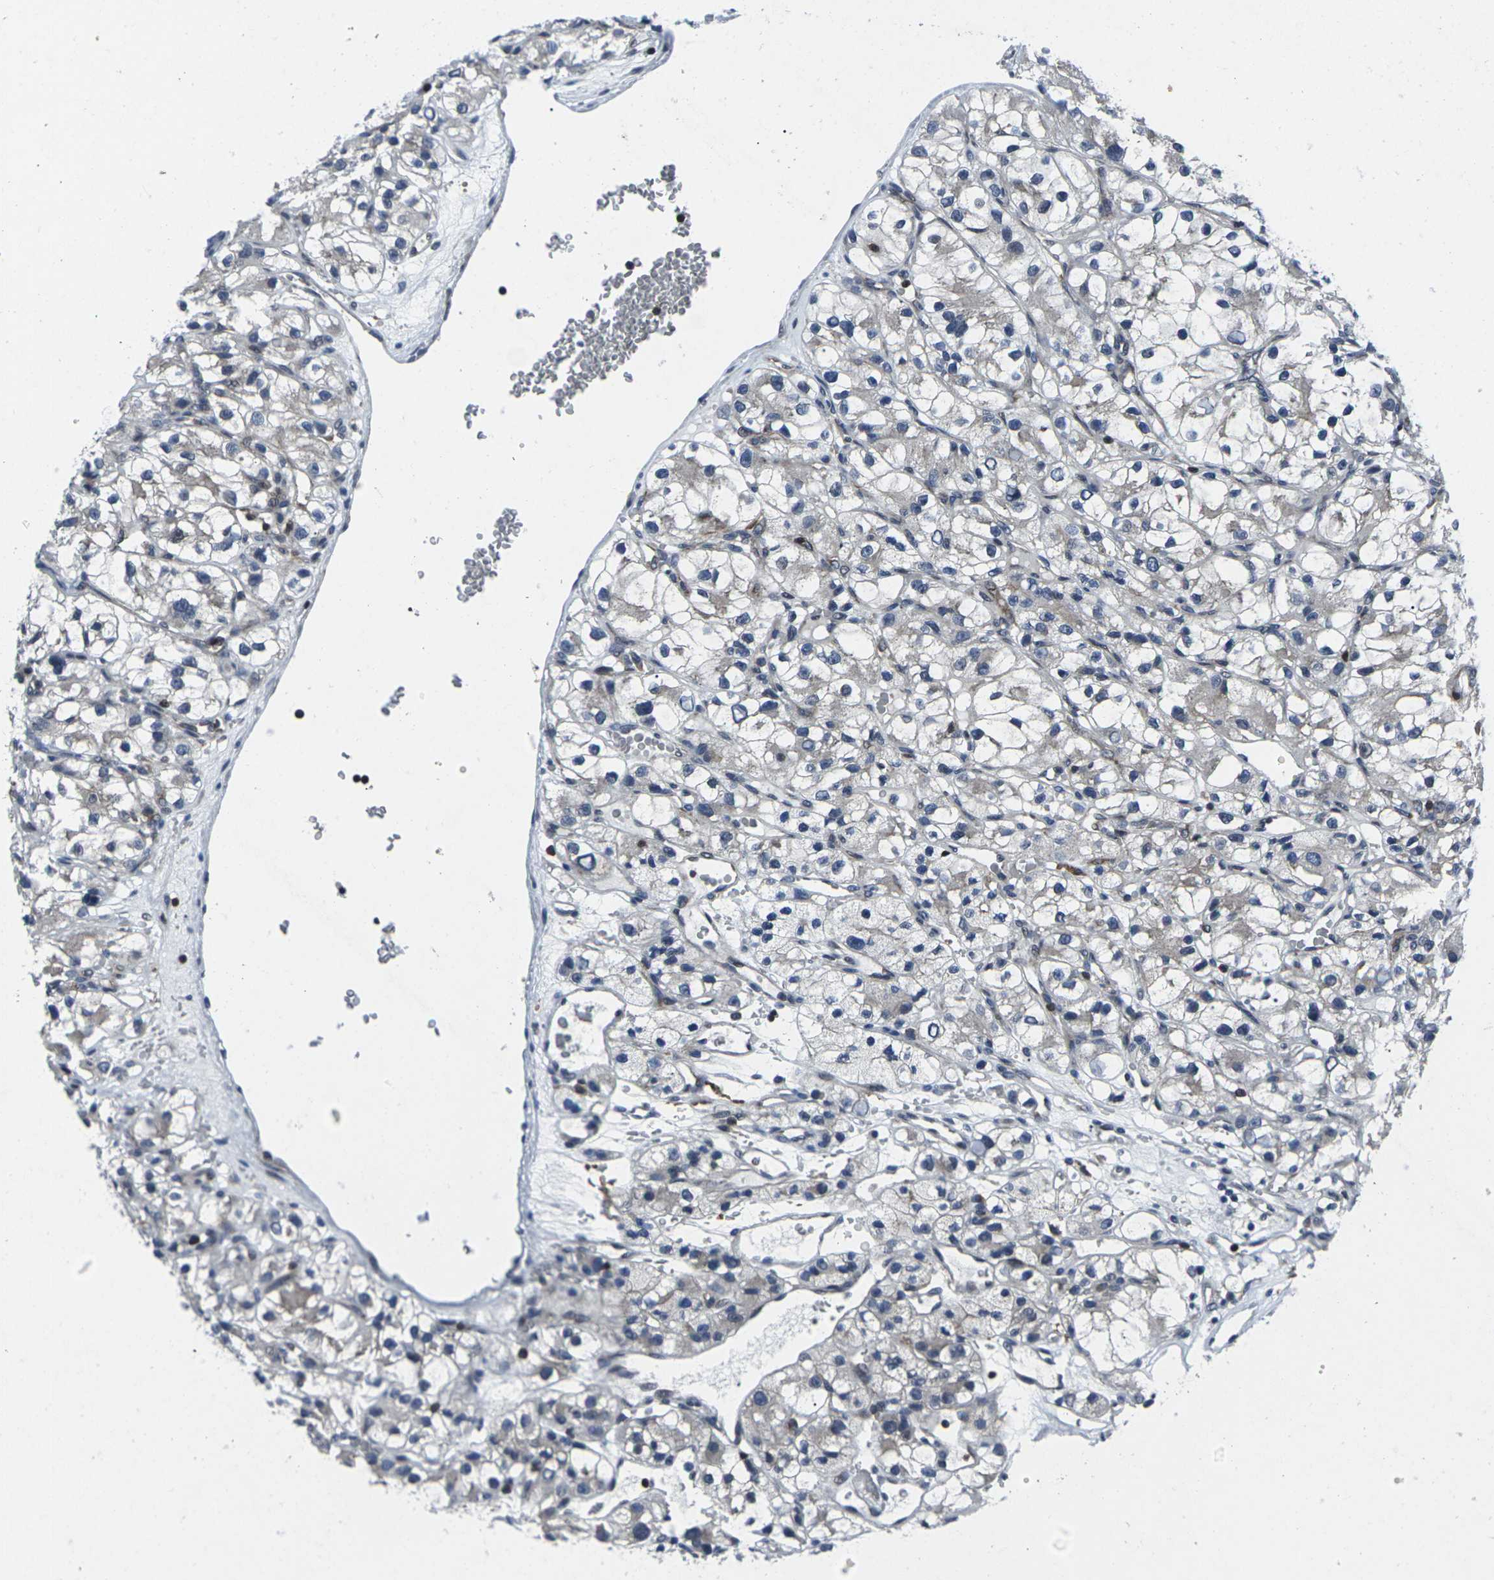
{"staining": {"intensity": "negative", "quantity": "none", "location": "none"}, "tissue": "renal cancer", "cell_type": "Tumor cells", "image_type": "cancer", "snomed": [{"axis": "morphology", "description": "Adenocarcinoma, NOS"}, {"axis": "topography", "description": "Kidney"}], "caption": "IHC image of human adenocarcinoma (renal) stained for a protein (brown), which reveals no staining in tumor cells.", "gene": "STAT4", "patient": {"sex": "female", "age": 57}}